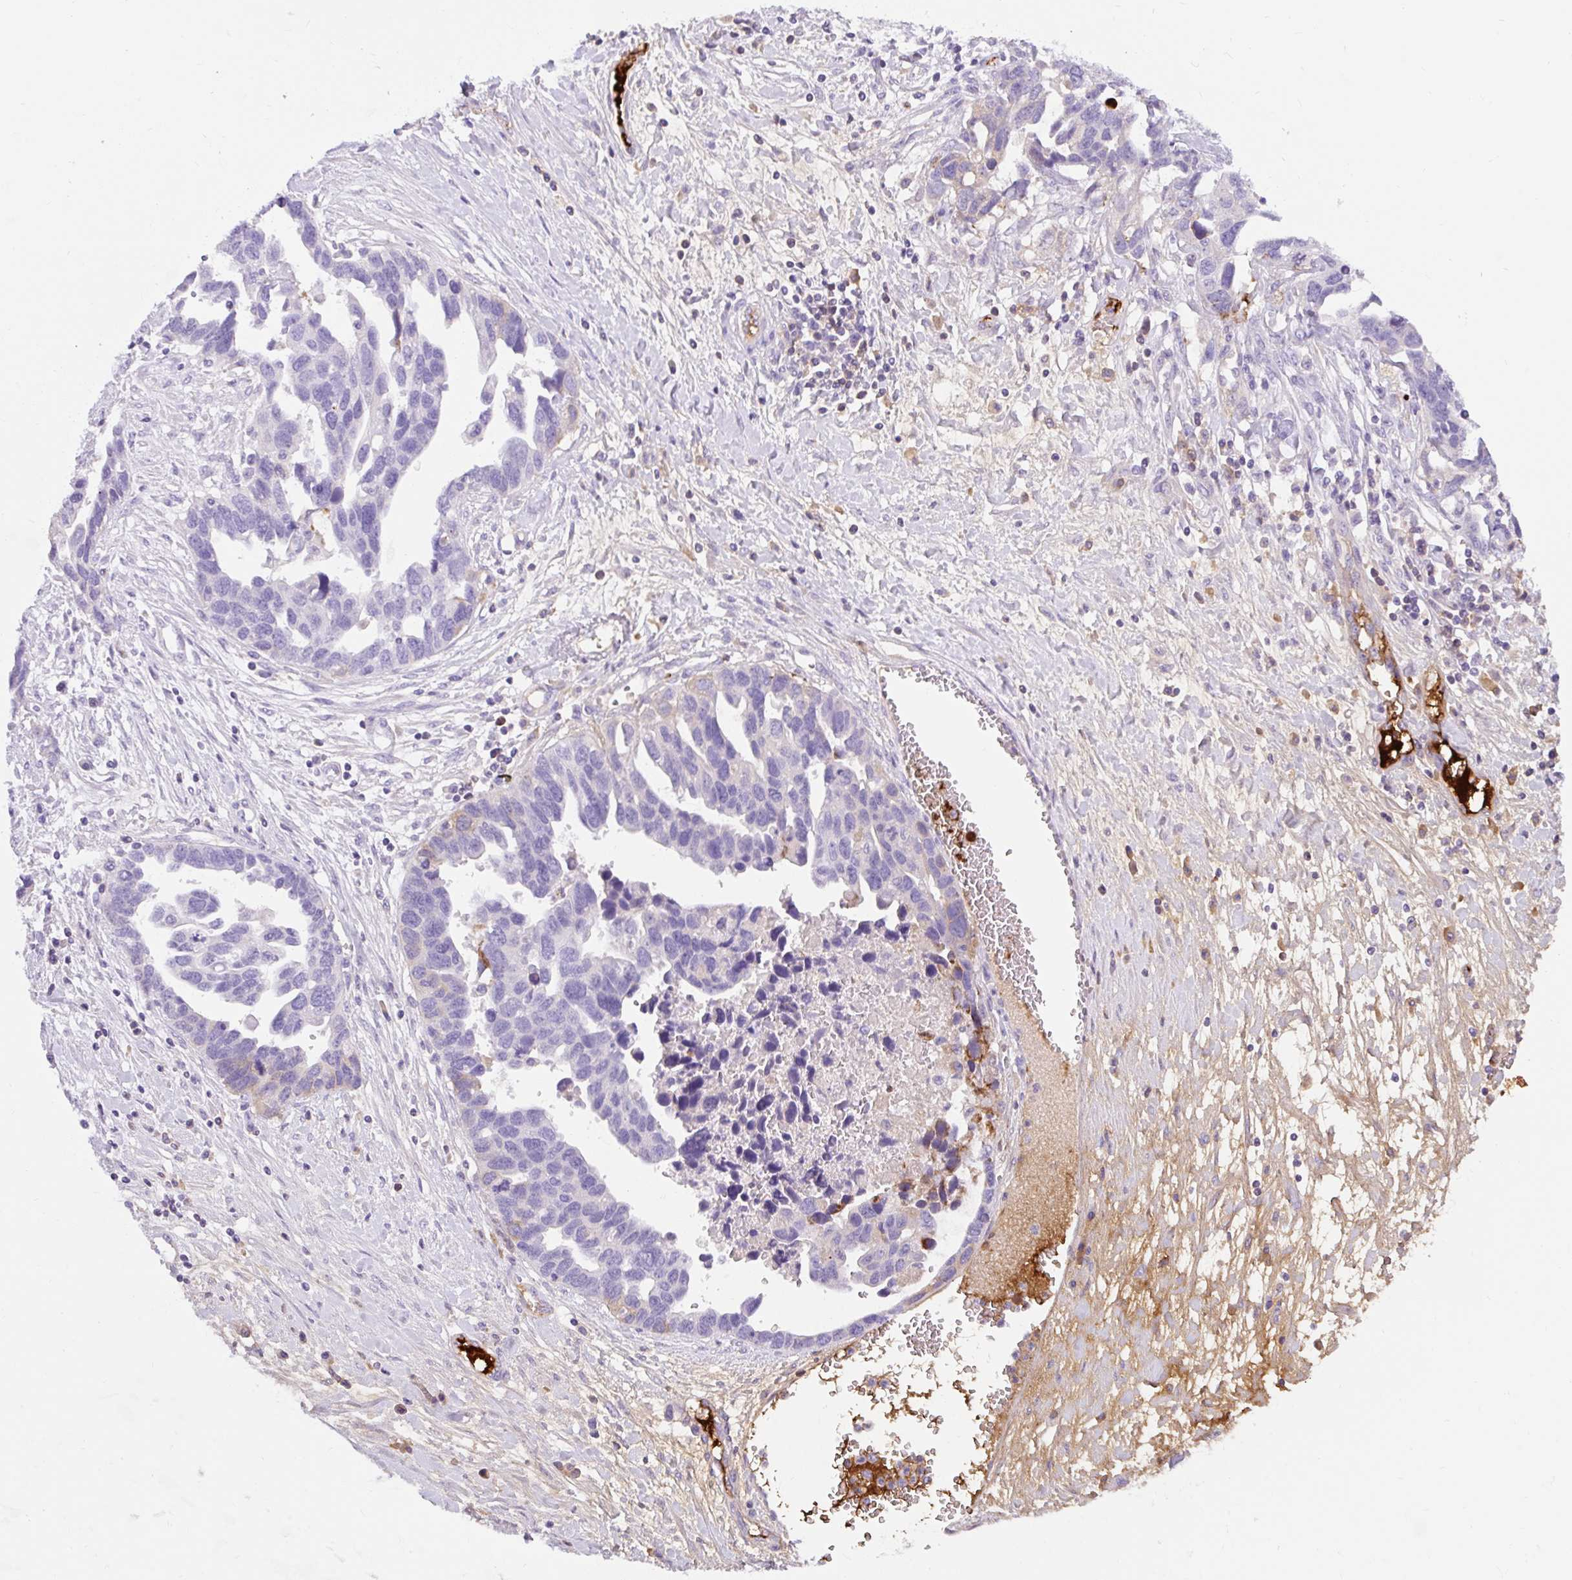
{"staining": {"intensity": "negative", "quantity": "none", "location": "none"}, "tissue": "ovarian cancer", "cell_type": "Tumor cells", "image_type": "cancer", "snomed": [{"axis": "morphology", "description": "Cystadenocarcinoma, serous, NOS"}, {"axis": "topography", "description": "Ovary"}], "caption": "High magnification brightfield microscopy of ovarian serous cystadenocarcinoma stained with DAB (3,3'-diaminobenzidine) (brown) and counterstained with hematoxylin (blue): tumor cells show no significant expression. (Brightfield microscopy of DAB (3,3'-diaminobenzidine) immunohistochemistry (IHC) at high magnification).", "gene": "APOC4-APOC2", "patient": {"sex": "female", "age": 54}}